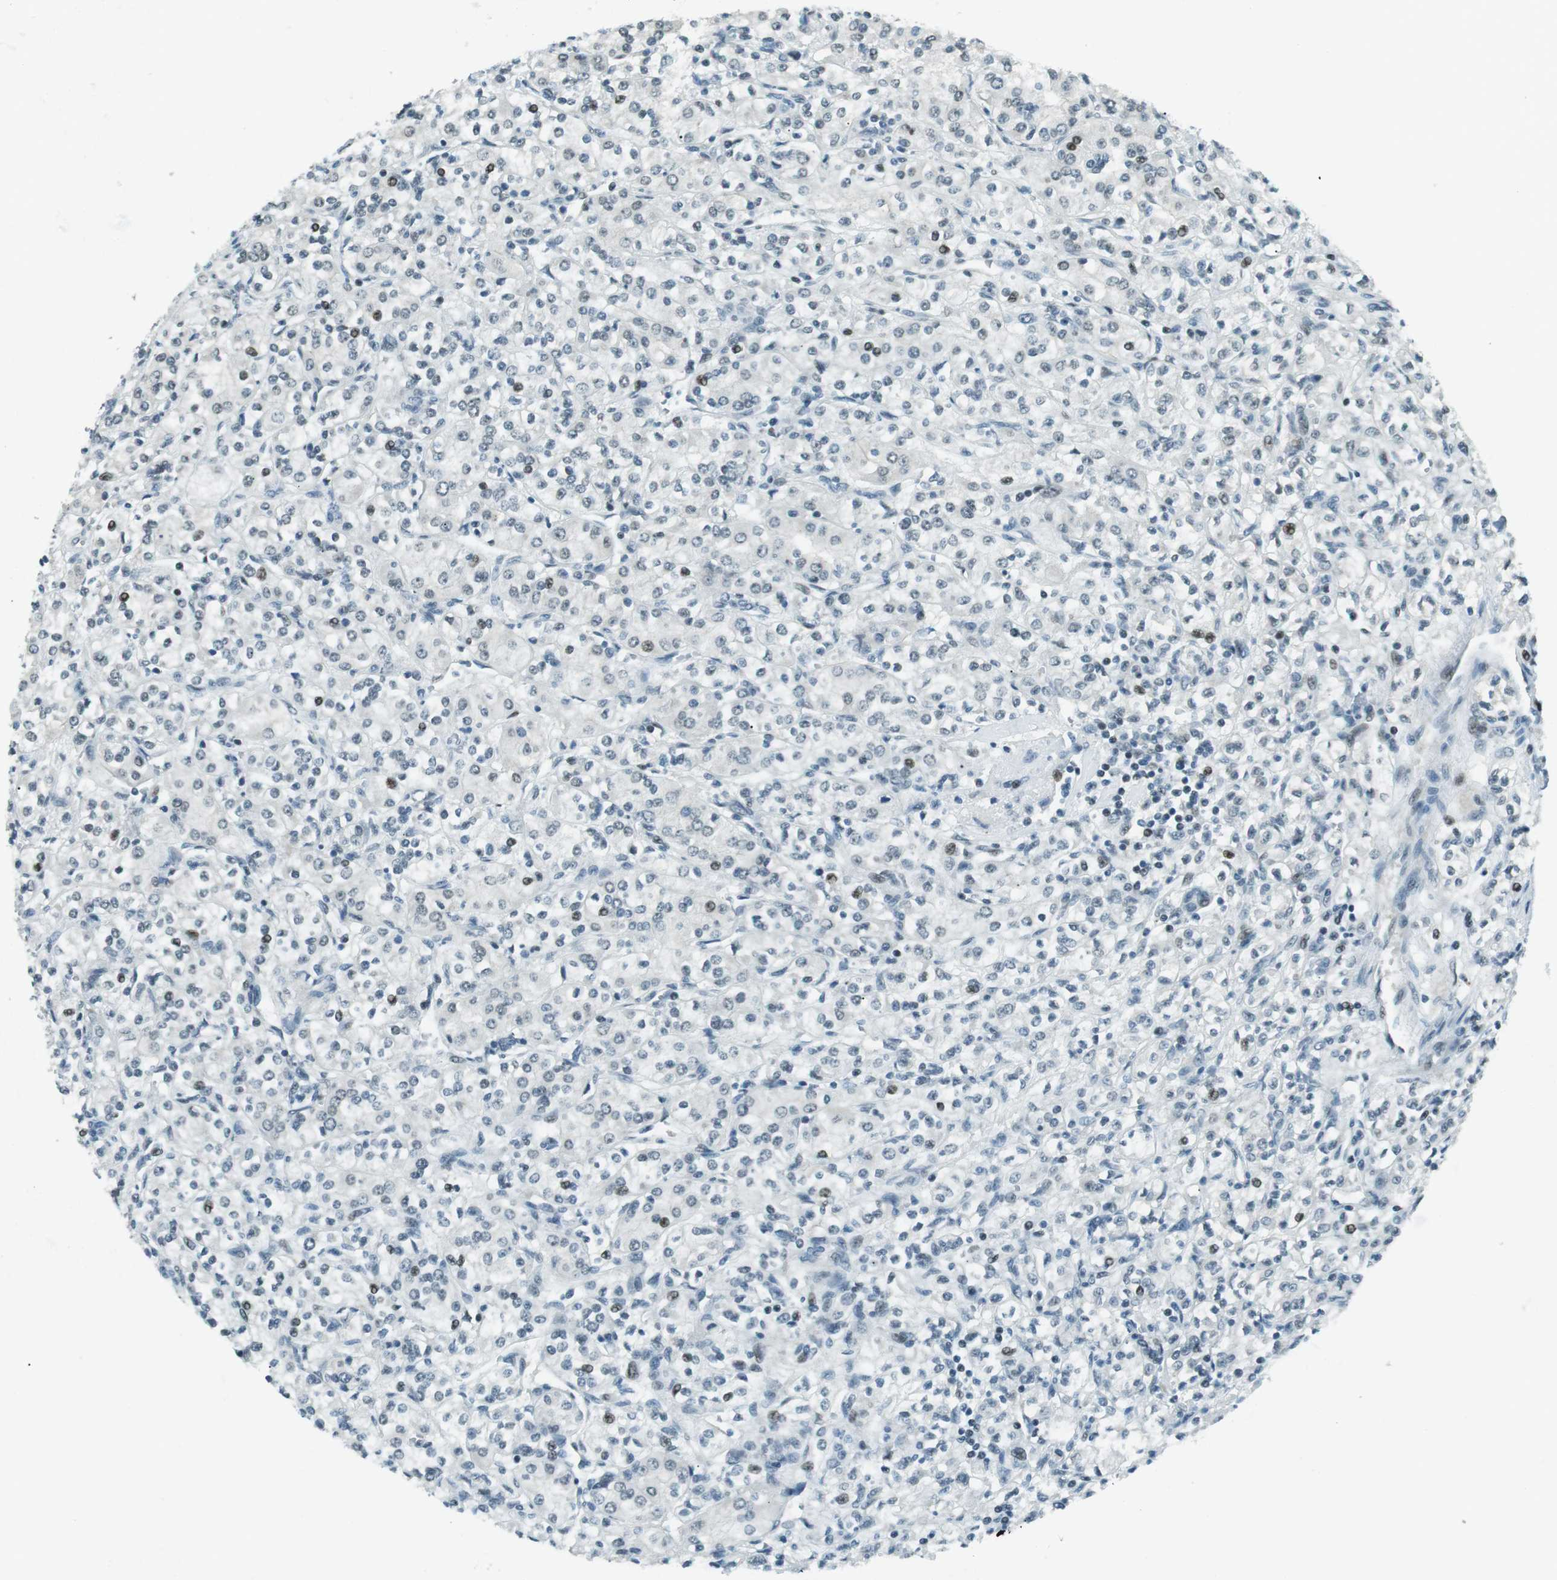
{"staining": {"intensity": "moderate", "quantity": "<25%", "location": "nuclear"}, "tissue": "renal cancer", "cell_type": "Tumor cells", "image_type": "cancer", "snomed": [{"axis": "morphology", "description": "Adenocarcinoma, NOS"}, {"axis": "topography", "description": "Kidney"}], "caption": "Protein staining shows moderate nuclear staining in approximately <25% of tumor cells in renal cancer (adenocarcinoma).", "gene": "PJA1", "patient": {"sex": "male", "age": 77}}